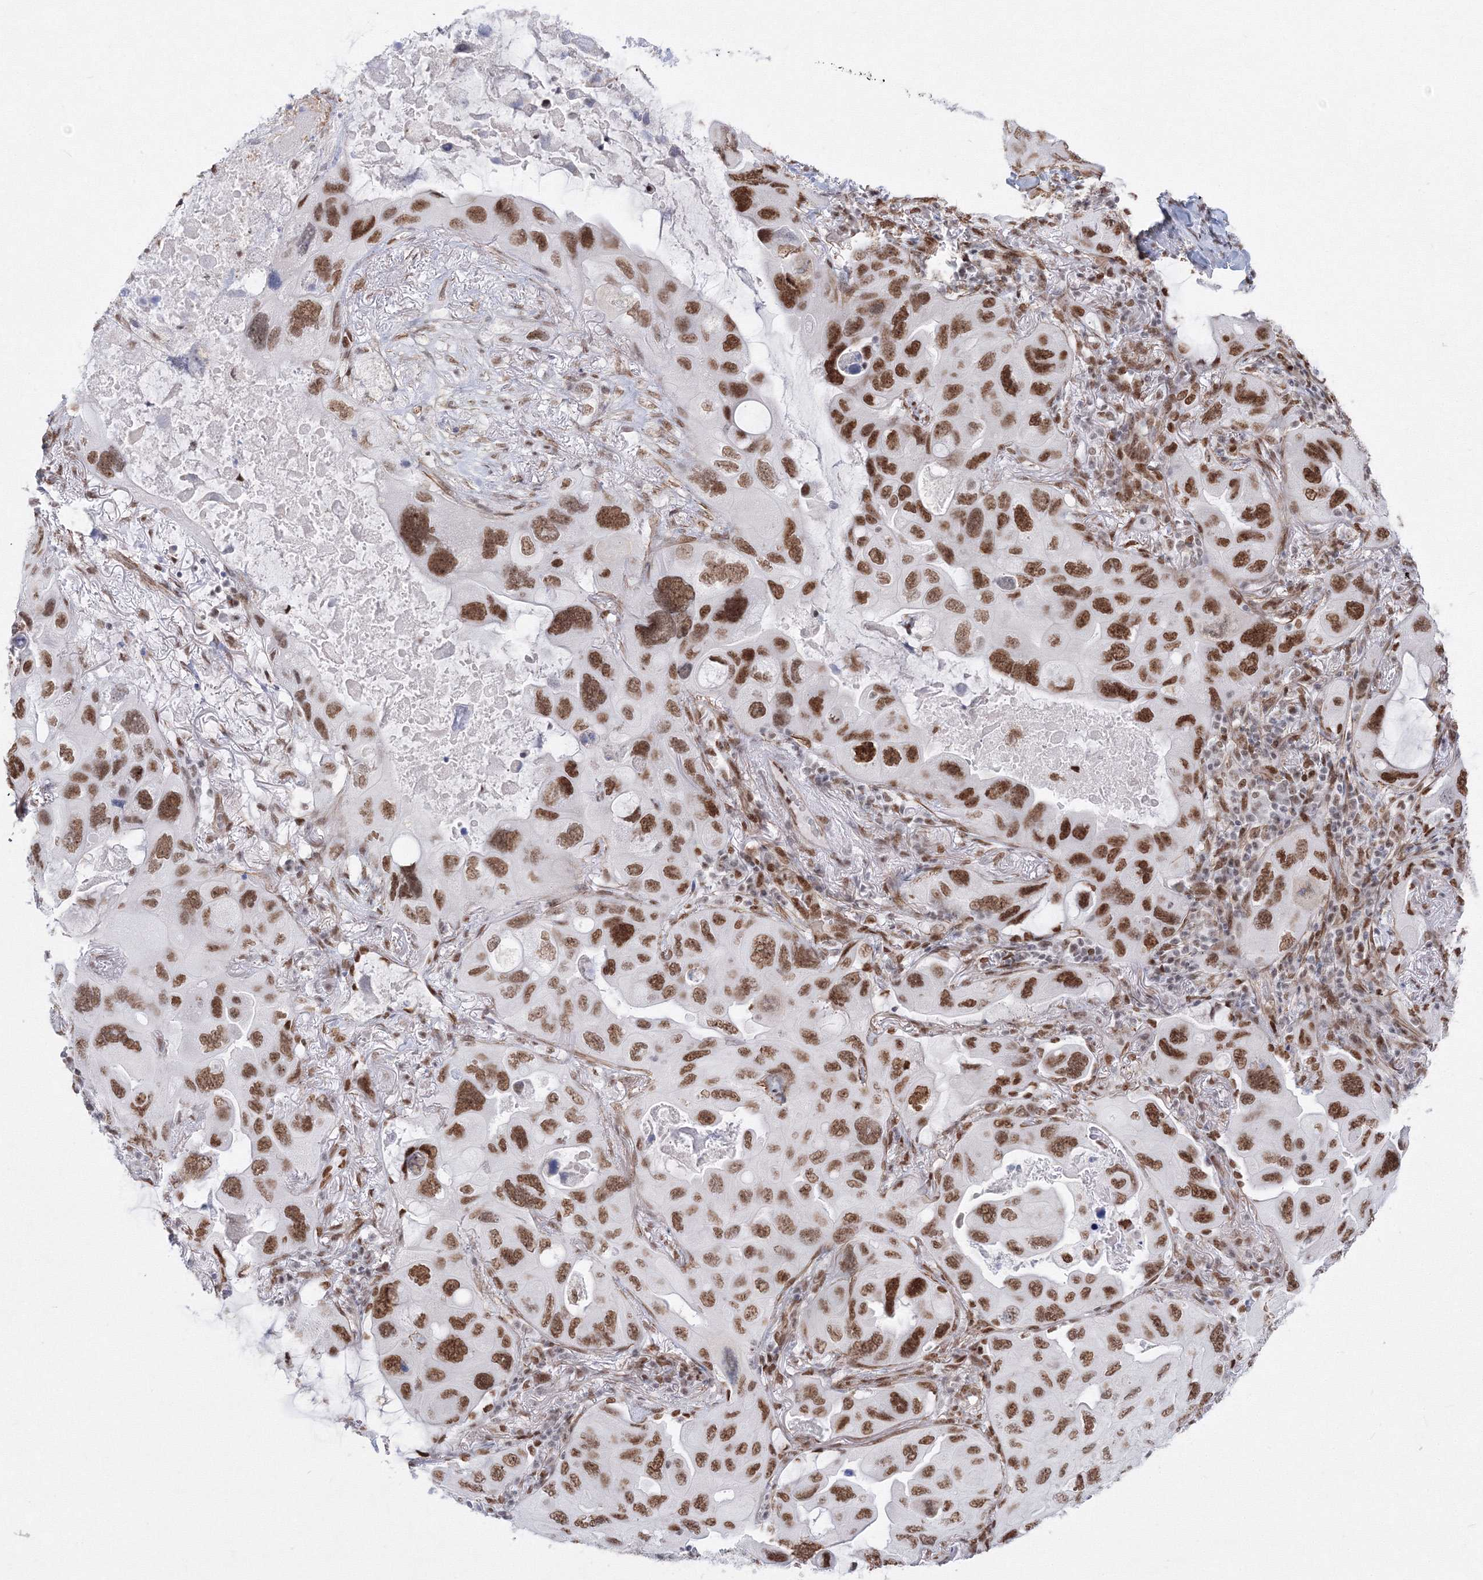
{"staining": {"intensity": "strong", "quantity": "25%-75%", "location": "nuclear"}, "tissue": "lung cancer", "cell_type": "Tumor cells", "image_type": "cancer", "snomed": [{"axis": "morphology", "description": "Squamous cell carcinoma, NOS"}, {"axis": "topography", "description": "Lung"}], "caption": "Squamous cell carcinoma (lung) stained with a brown dye displays strong nuclear positive positivity in approximately 25%-75% of tumor cells.", "gene": "ZNF638", "patient": {"sex": "female", "age": 73}}